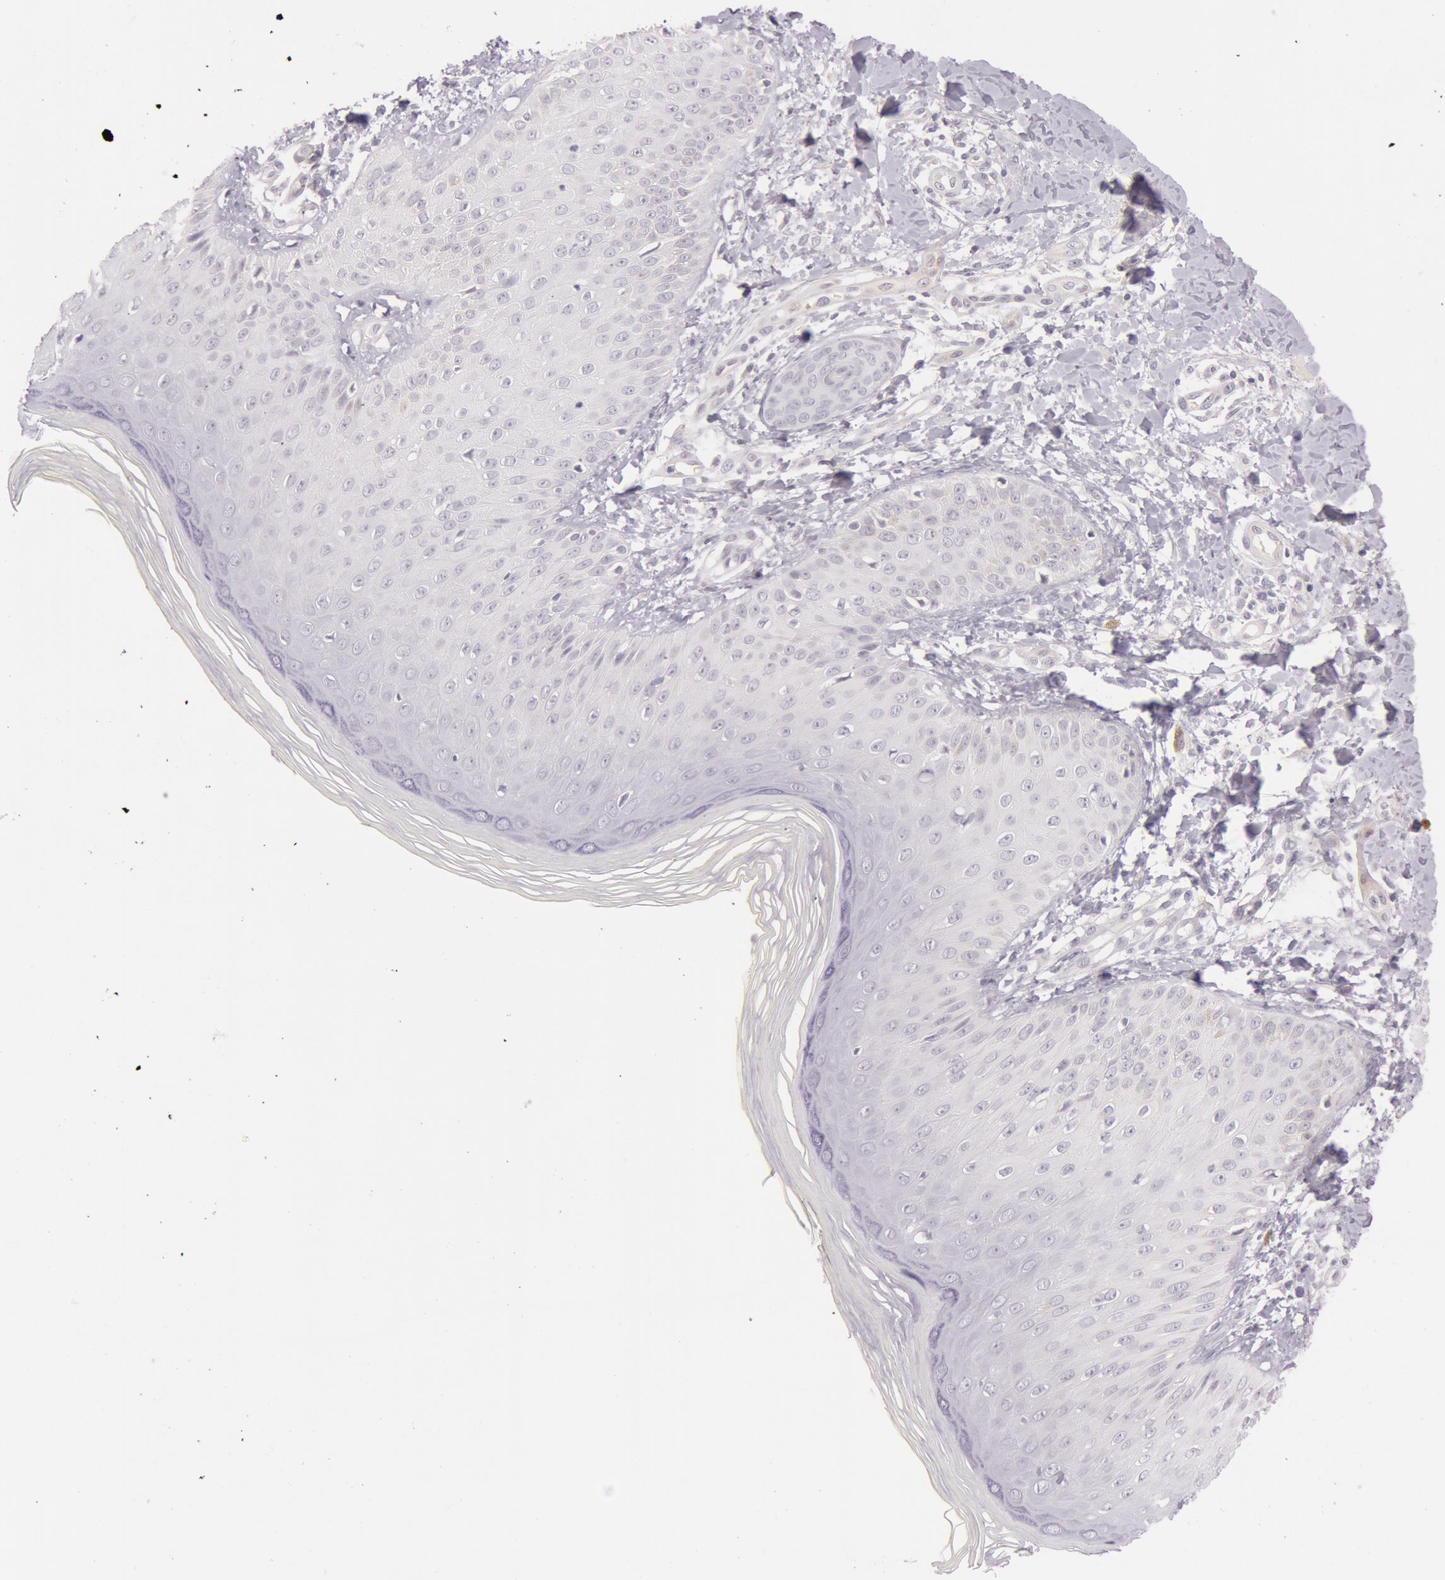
{"staining": {"intensity": "negative", "quantity": "none", "location": "none"}, "tissue": "skin", "cell_type": "Epidermal cells", "image_type": "normal", "snomed": [{"axis": "morphology", "description": "Normal tissue, NOS"}, {"axis": "morphology", "description": "Inflammation, NOS"}, {"axis": "topography", "description": "Soft tissue"}, {"axis": "topography", "description": "Anal"}], "caption": "Micrograph shows no protein positivity in epidermal cells of normal skin.", "gene": "RBMY1A1", "patient": {"sex": "female", "age": 15}}